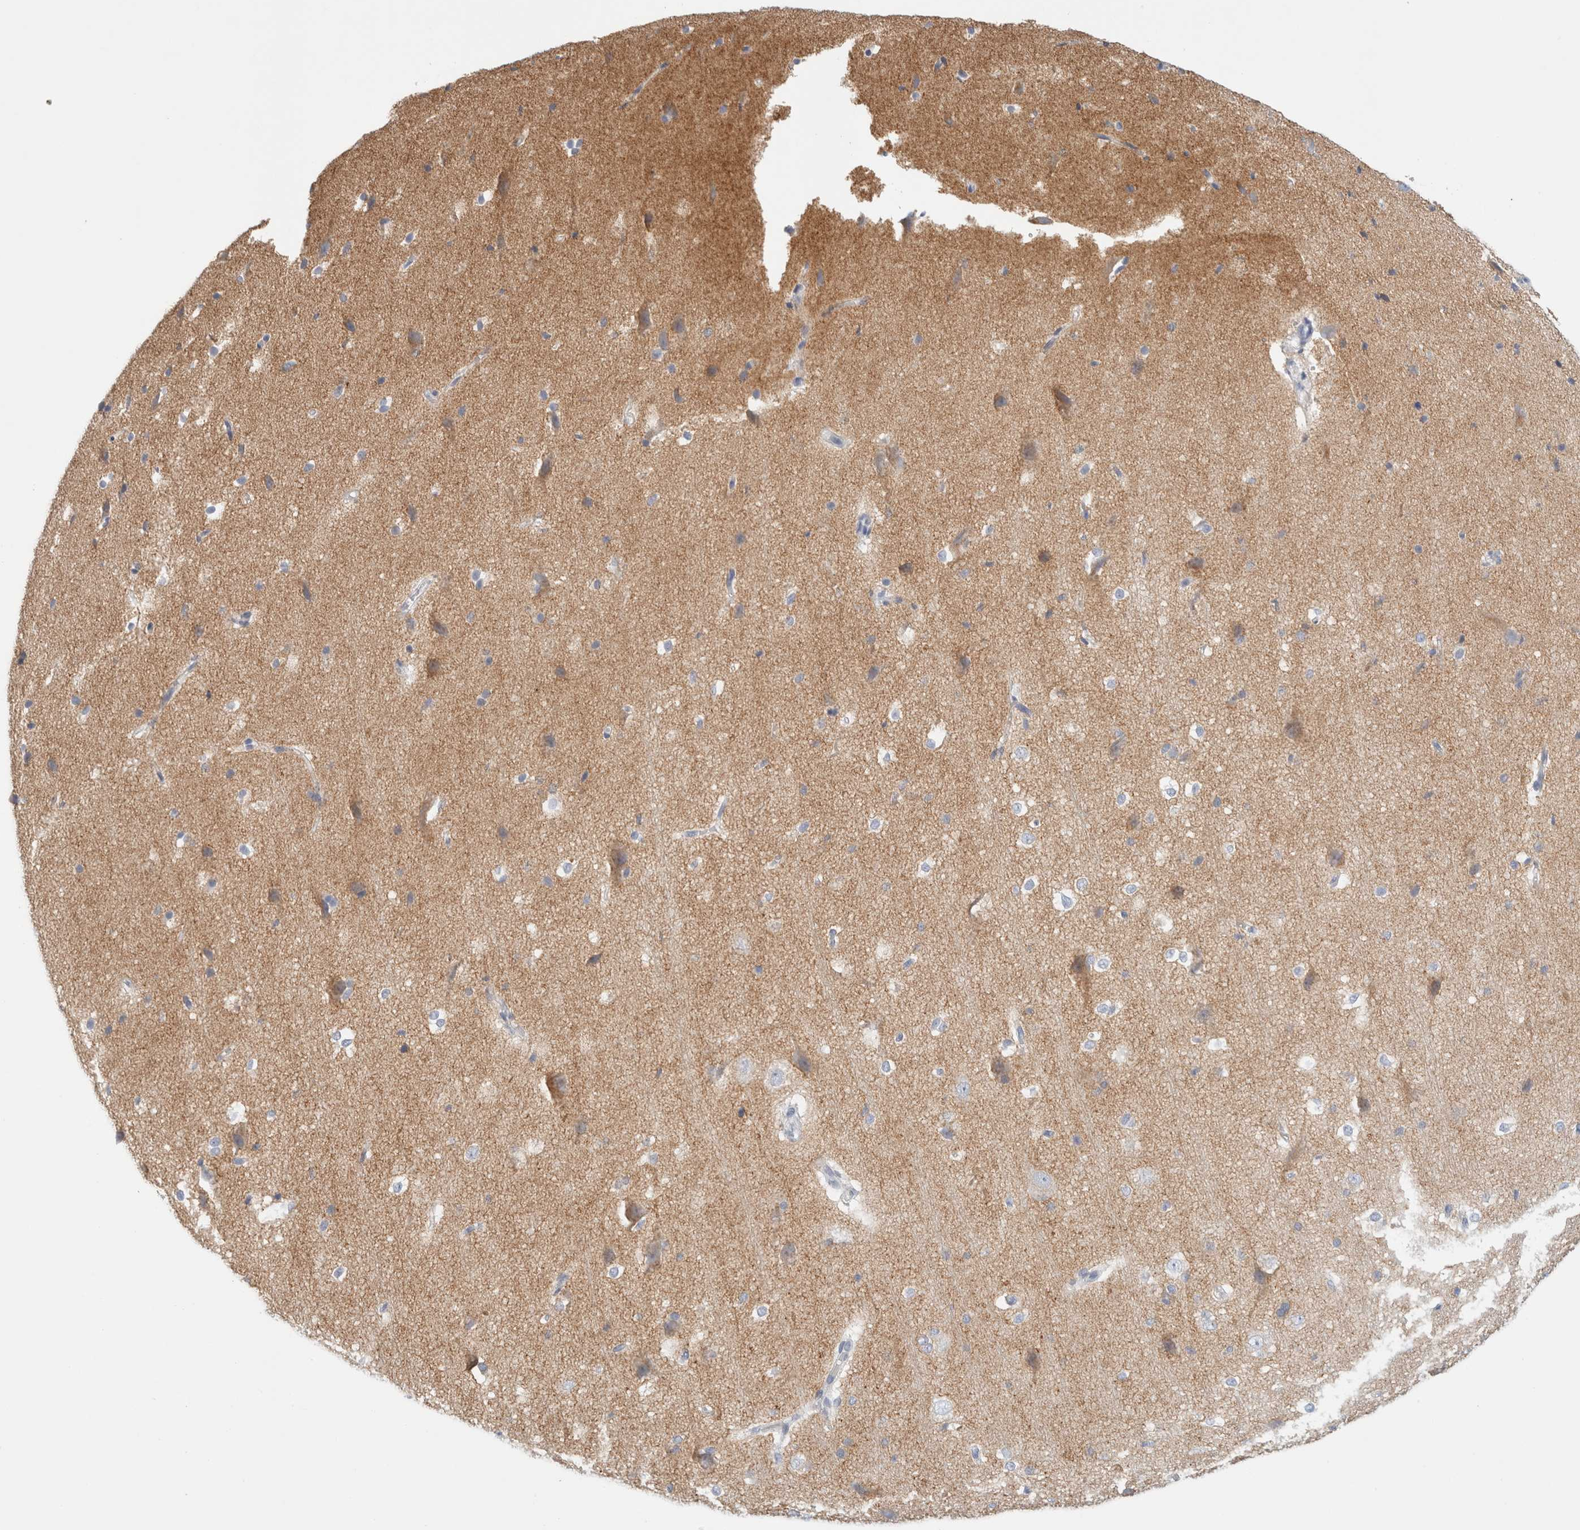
{"staining": {"intensity": "weak", "quantity": "25%-75%", "location": "cytoplasmic/membranous"}, "tissue": "cerebral cortex", "cell_type": "Endothelial cells", "image_type": "normal", "snomed": [{"axis": "morphology", "description": "Normal tissue, NOS"}, {"axis": "morphology", "description": "Developmental malformation"}, {"axis": "topography", "description": "Cerebral cortex"}], "caption": "Human cerebral cortex stained with a protein marker shows weak staining in endothelial cells.", "gene": "HEXD", "patient": {"sex": "female", "age": 30}}